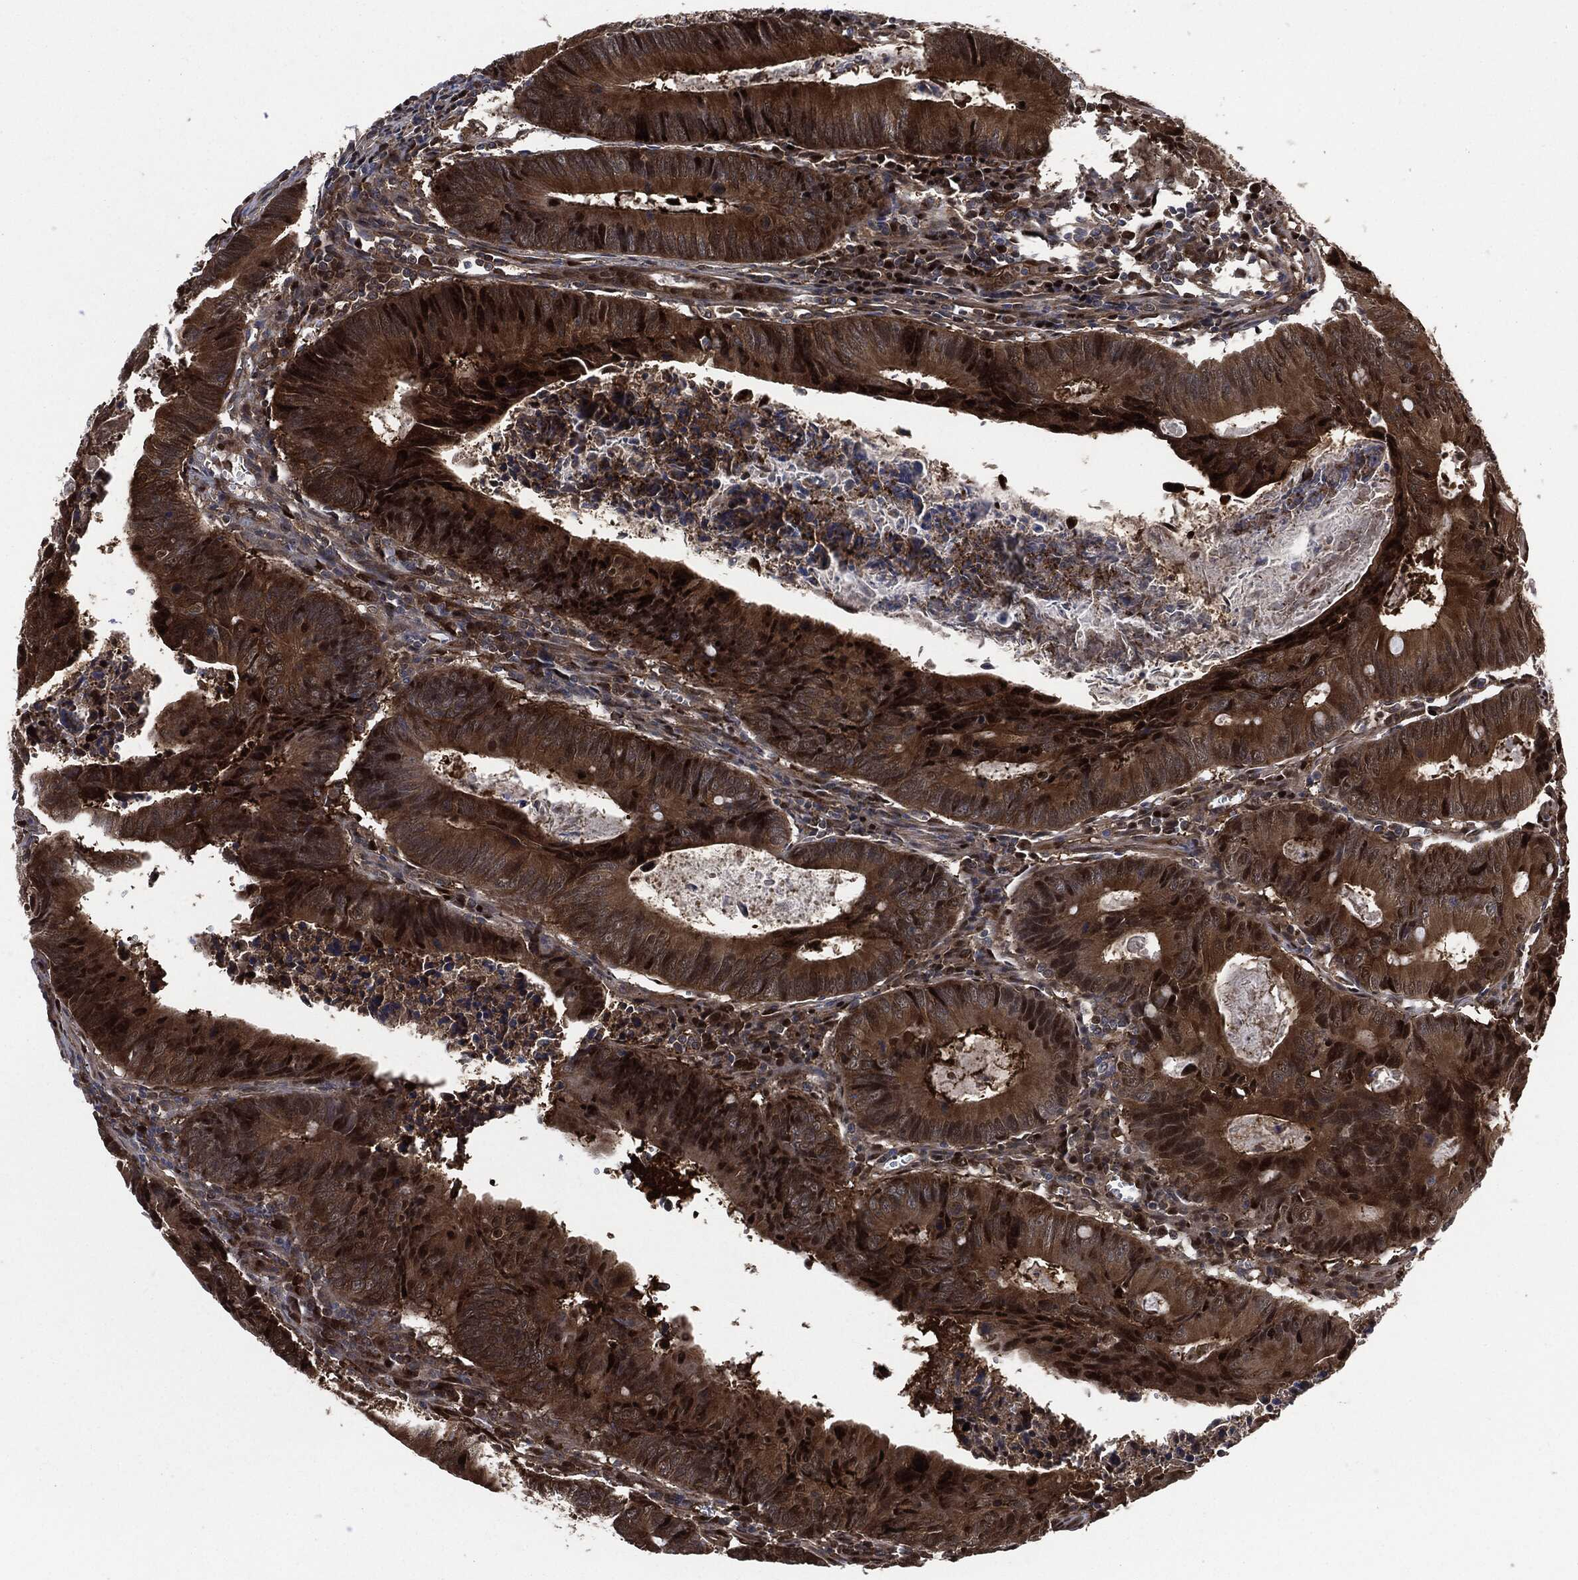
{"staining": {"intensity": "strong", "quantity": "25%-75%", "location": "cytoplasmic/membranous,nuclear"}, "tissue": "colorectal cancer", "cell_type": "Tumor cells", "image_type": "cancer", "snomed": [{"axis": "morphology", "description": "Adenocarcinoma, NOS"}, {"axis": "topography", "description": "Colon"}], "caption": "A high amount of strong cytoplasmic/membranous and nuclear staining is appreciated in approximately 25%-75% of tumor cells in colorectal cancer tissue. Nuclei are stained in blue.", "gene": "DCTN1", "patient": {"sex": "female", "age": 87}}